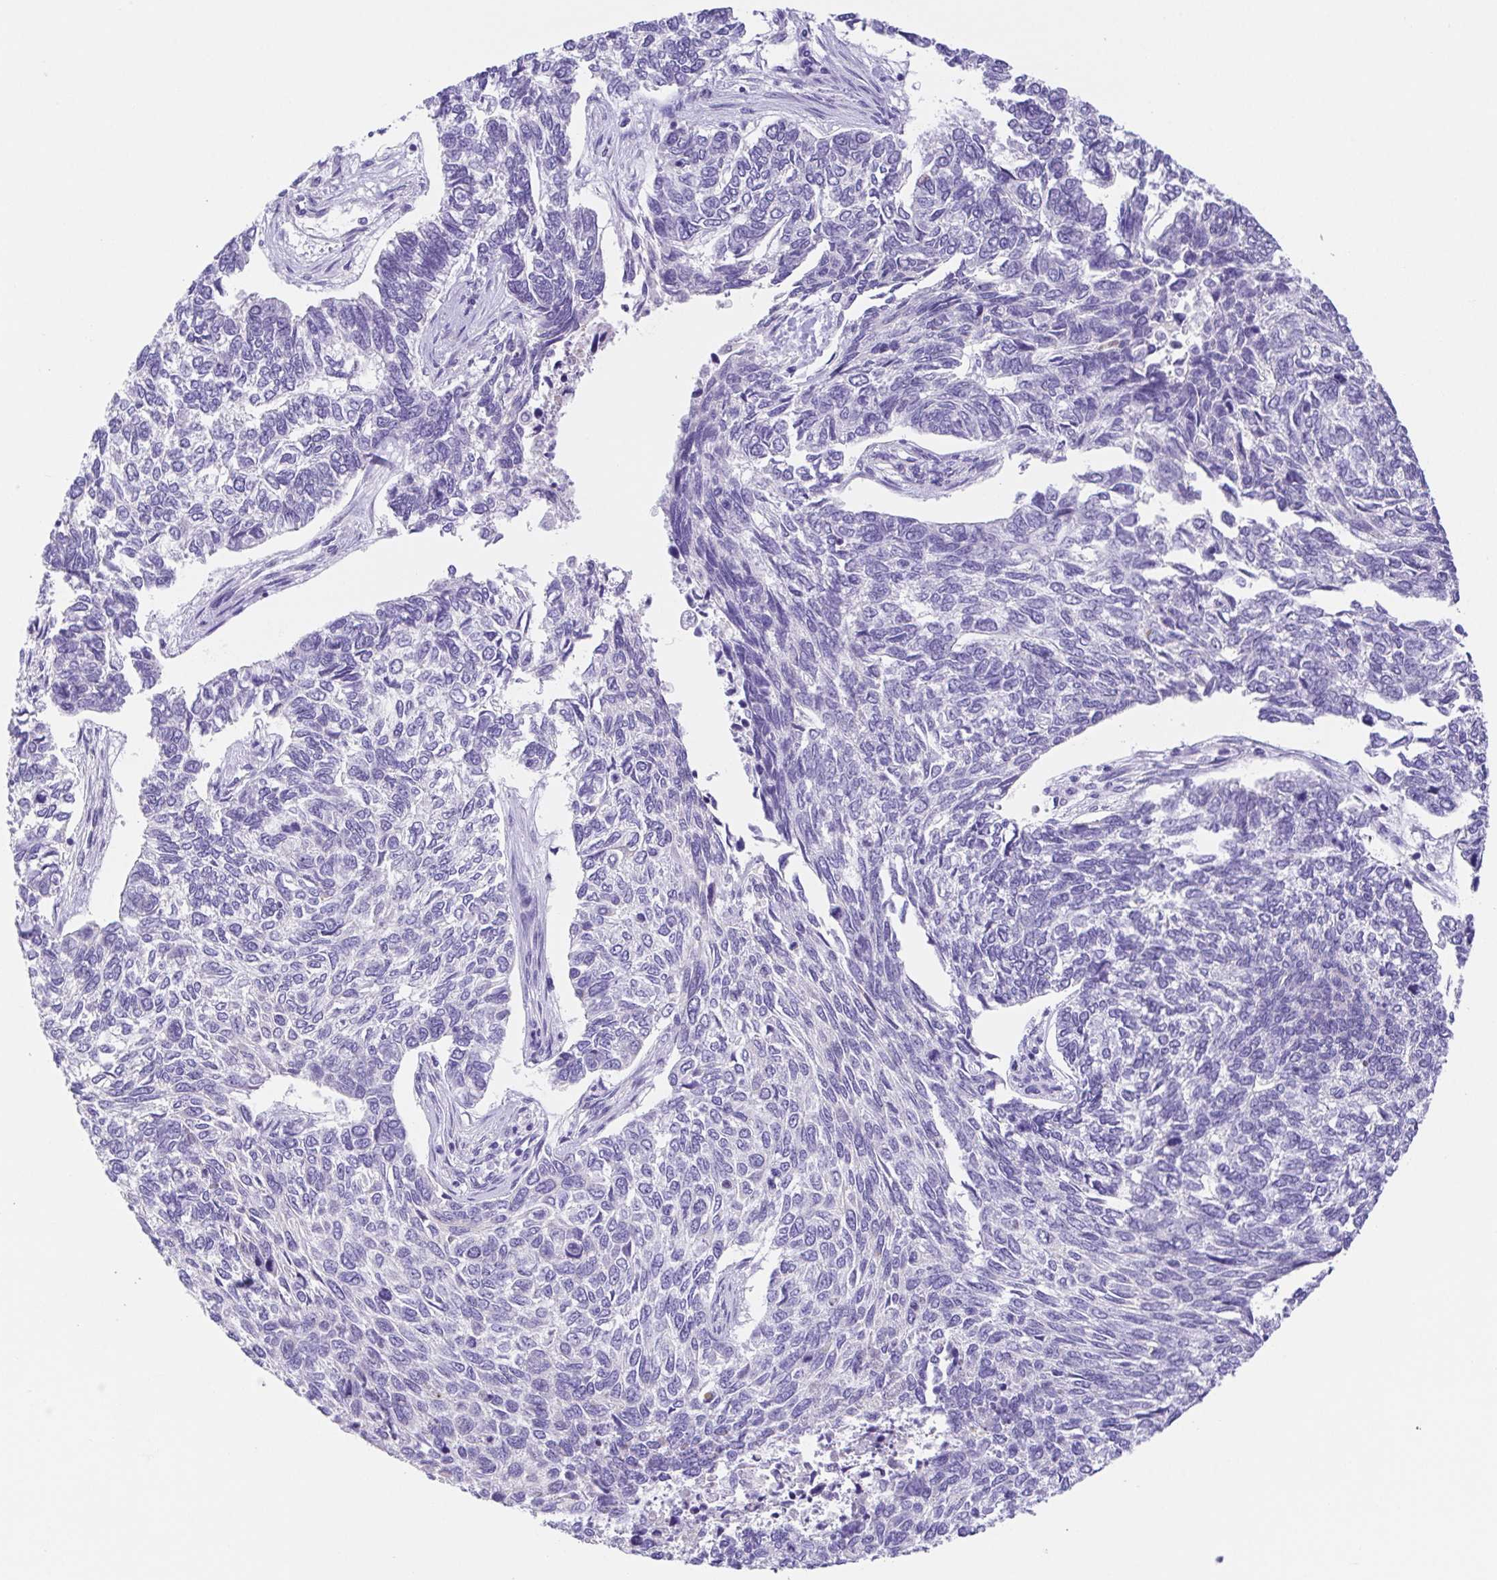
{"staining": {"intensity": "negative", "quantity": "none", "location": "none"}, "tissue": "skin cancer", "cell_type": "Tumor cells", "image_type": "cancer", "snomed": [{"axis": "morphology", "description": "Basal cell carcinoma"}, {"axis": "topography", "description": "Skin"}], "caption": "Immunohistochemistry (IHC) histopathology image of human skin cancer stained for a protein (brown), which reveals no staining in tumor cells.", "gene": "SPATA4", "patient": {"sex": "female", "age": 65}}